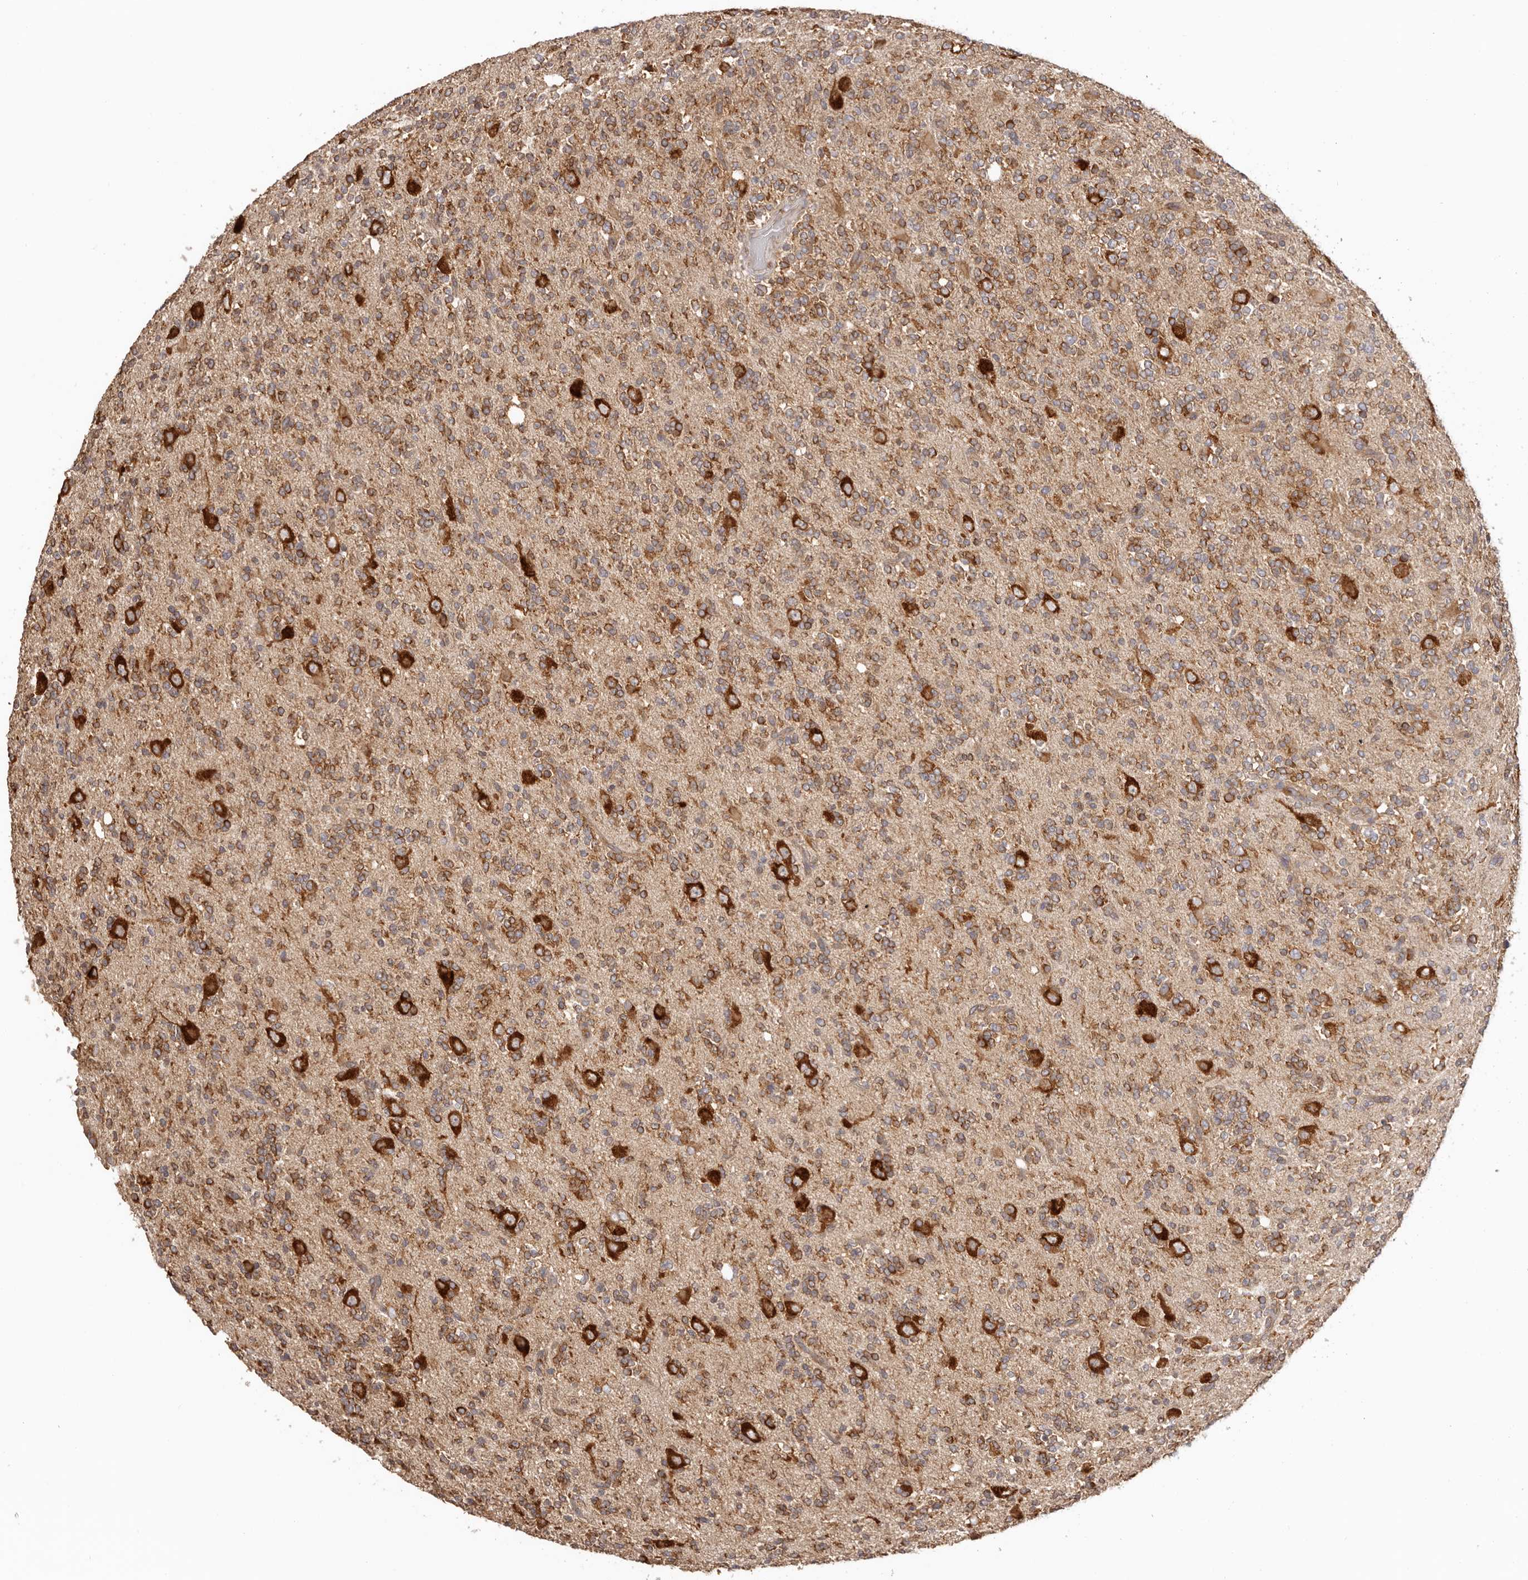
{"staining": {"intensity": "moderate", "quantity": ">75%", "location": "cytoplasmic/membranous"}, "tissue": "glioma", "cell_type": "Tumor cells", "image_type": "cancer", "snomed": [{"axis": "morphology", "description": "Glioma, malignant, High grade"}, {"axis": "topography", "description": "Brain"}], "caption": "Glioma stained for a protein demonstrates moderate cytoplasmic/membranous positivity in tumor cells. (IHC, brightfield microscopy, high magnification).", "gene": "EEF1E1", "patient": {"sex": "female", "age": 62}}